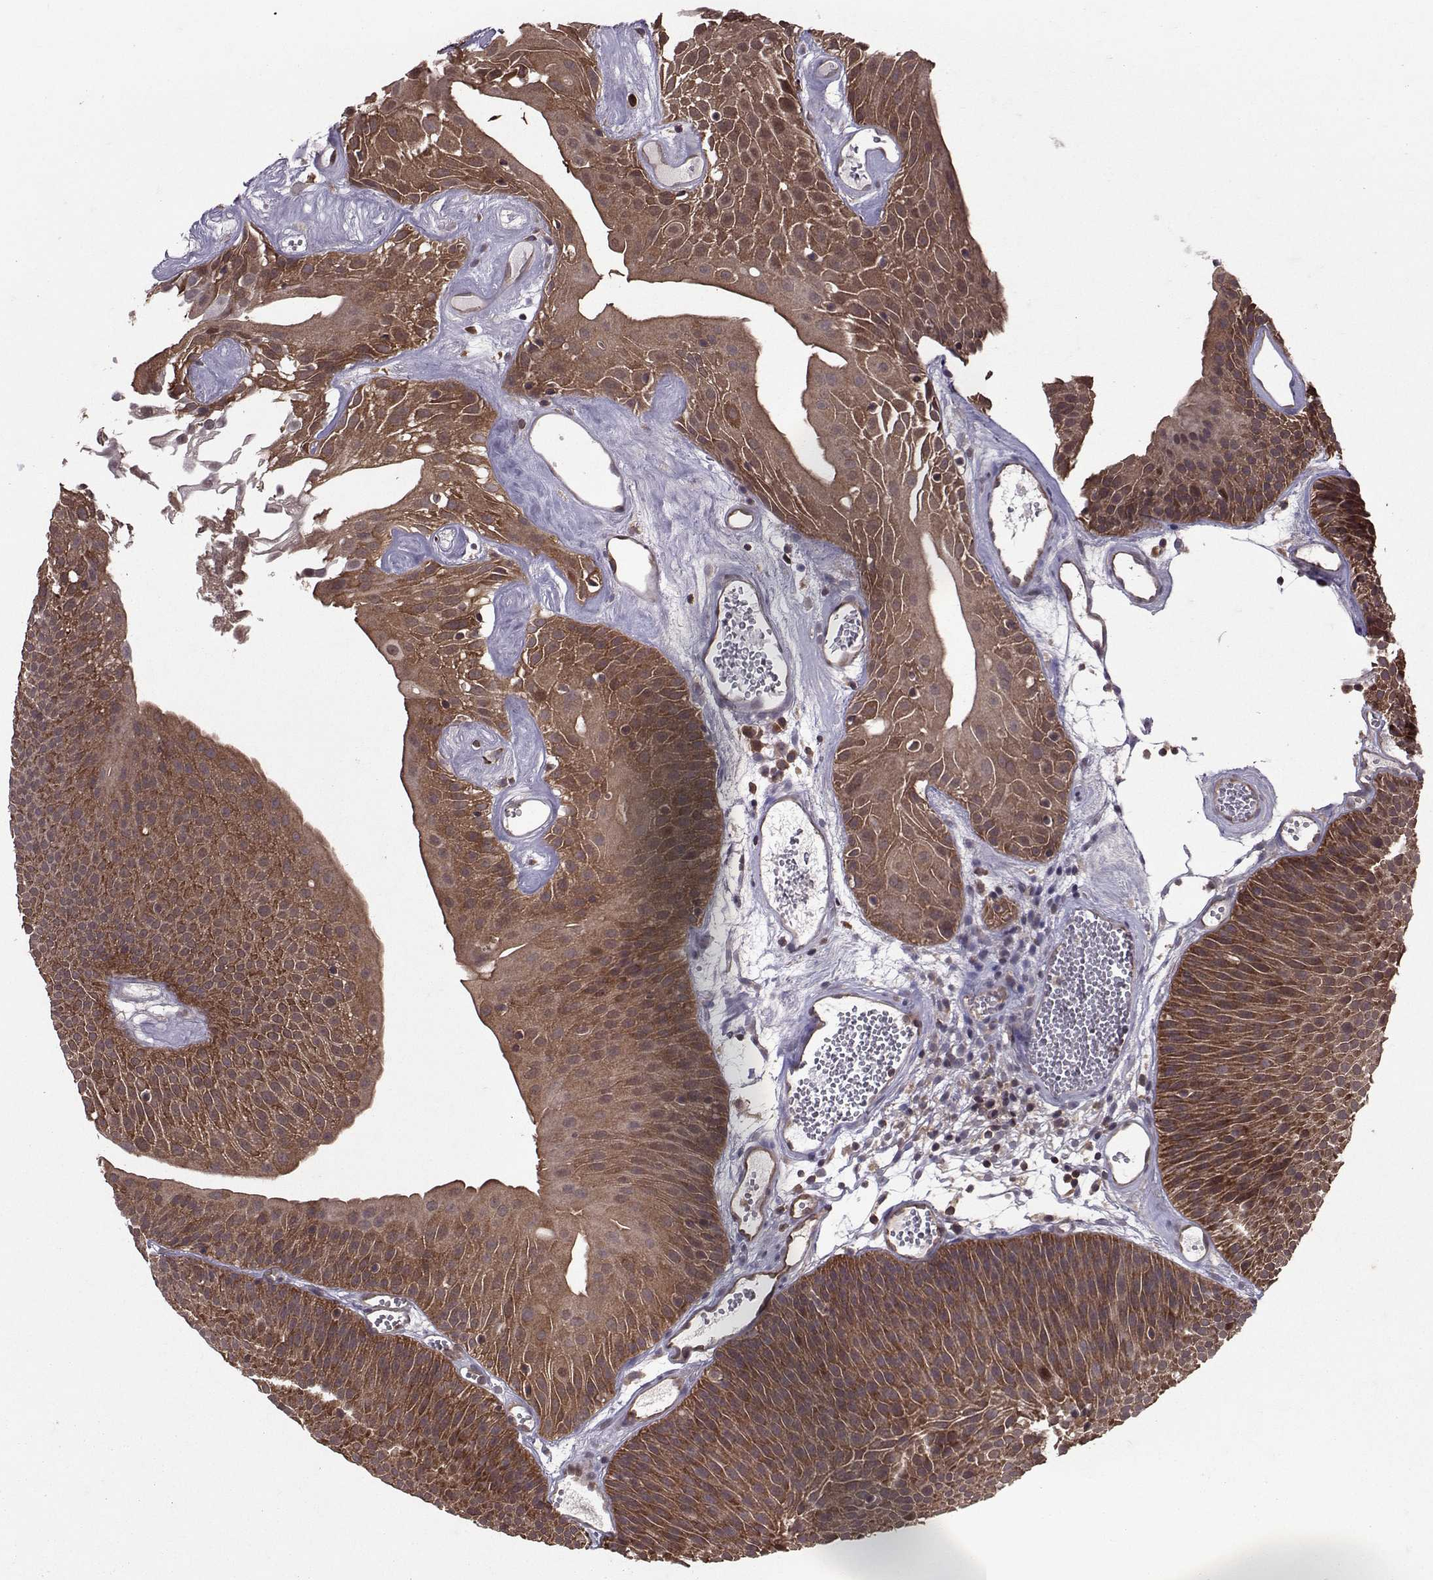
{"staining": {"intensity": "strong", "quantity": "25%-75%", "location": "cytoplasmic/membranous"}, "tissue": "urothelial cancer", "cell_type": "Tumor cells", "image_type": "cancer", "snomed": [{"axis": "morphology", "description": "Urothelial carcinoma, Low grade"}, {"axis": "topography", "description": "Urinary bladder"}], "caption": "Urothelial cancer stained with a brown dye demonstrates strong cytoplasmic/membranous positive expression in about 25%-75% of tumor cells.", "gene": "PPP2R2A", "patient": {"sex": "male", "age": 52}}